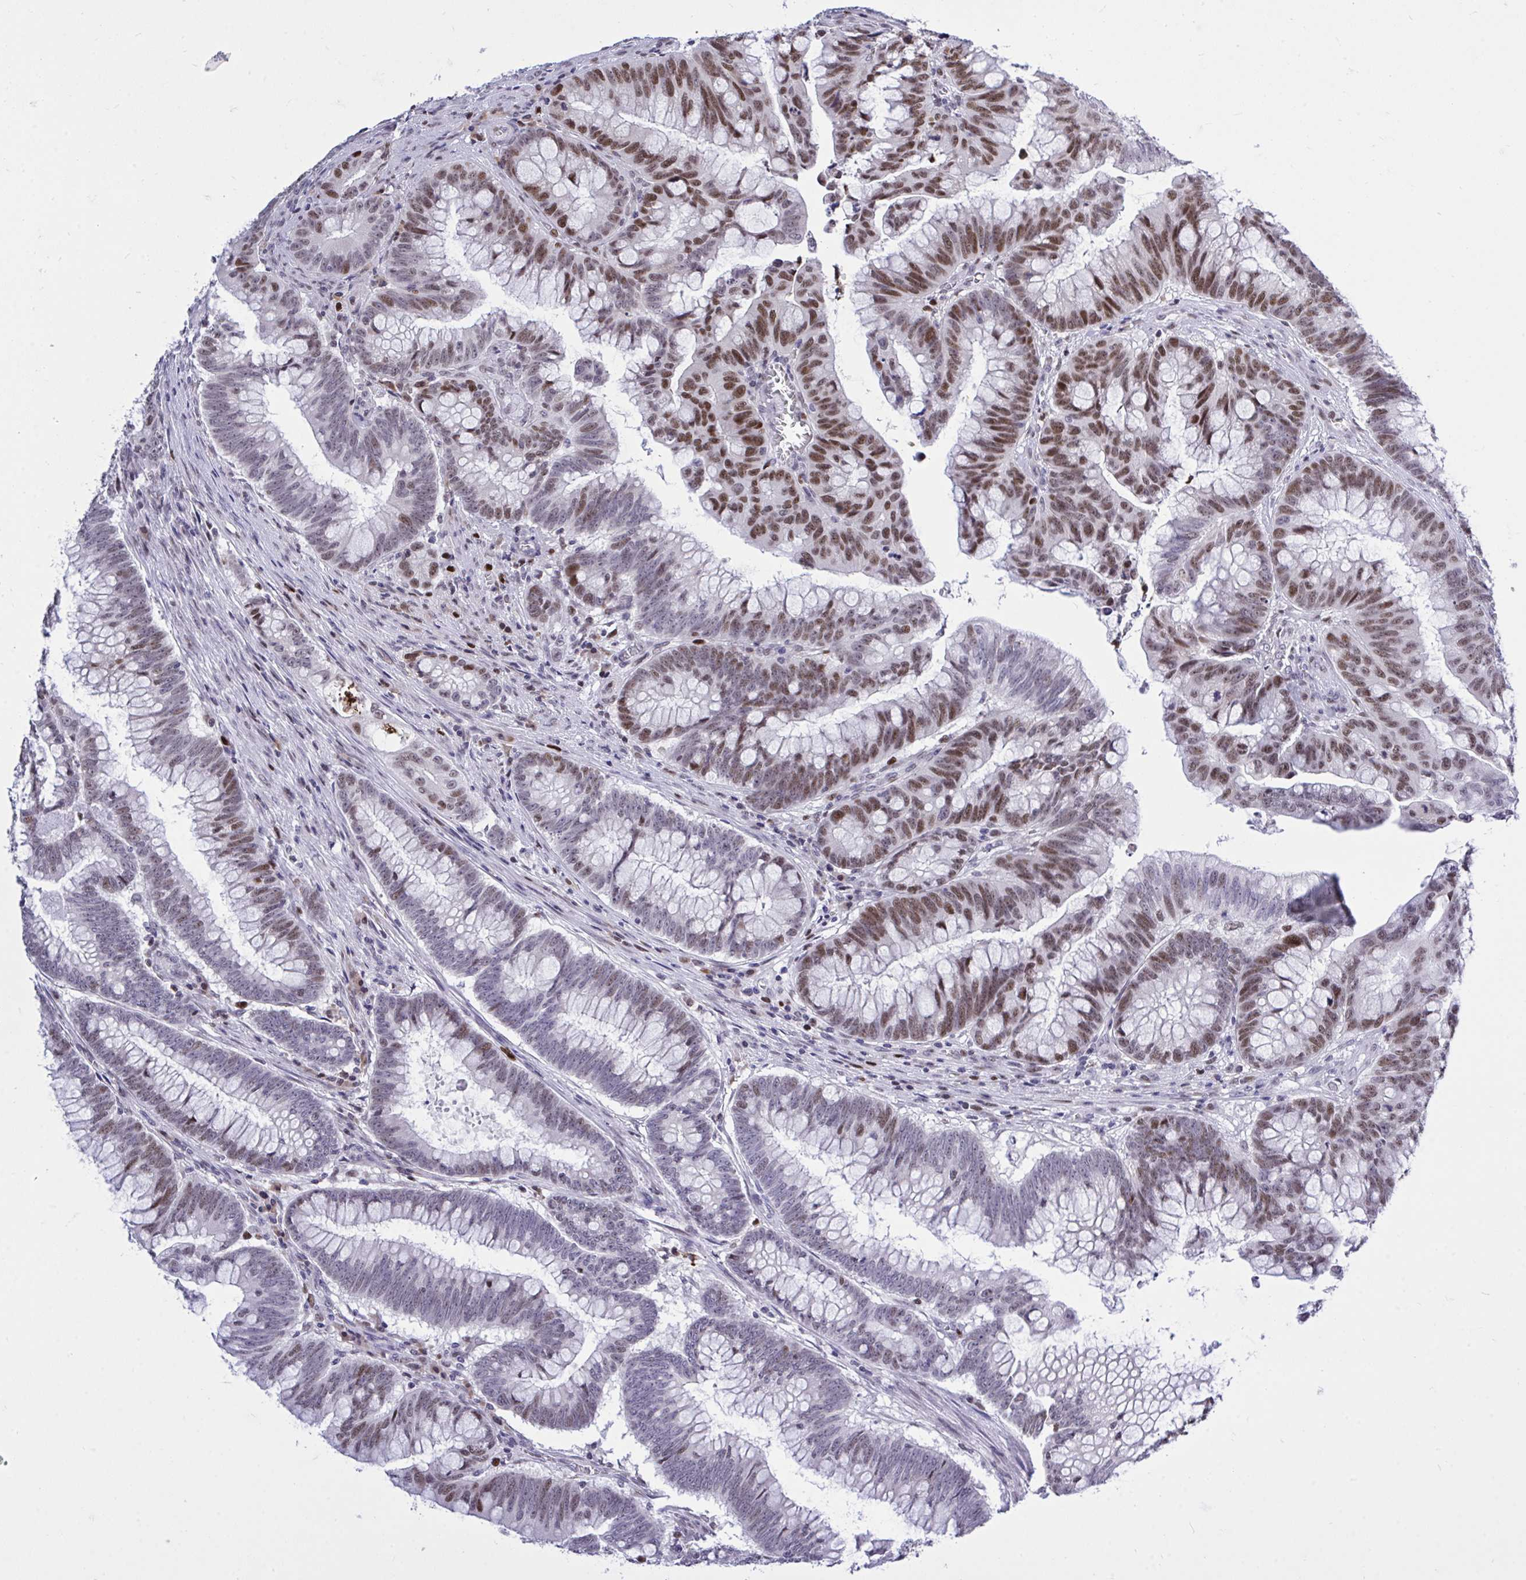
{"staining": {"intensity": "moderate", "quantity": "25%-75%", "location": "nuclear"}, "tissue": "colorectal cancer", "cell_type": "Tumor cells", "image_type": "cancer", "snomed": [{"axis": "morphology", "description": "Adenocarcinoma, NOS"}, {"axis": "topography", "description": "Colon"}], "caption": "Protein expression analysis of adenocarcinoma (colorectal) exhibits moderate nuclear staining in approximately 25%-75% of tumor cells.", "gene": "C1QL2", "patient": {"sex": "male", "age": 62}}